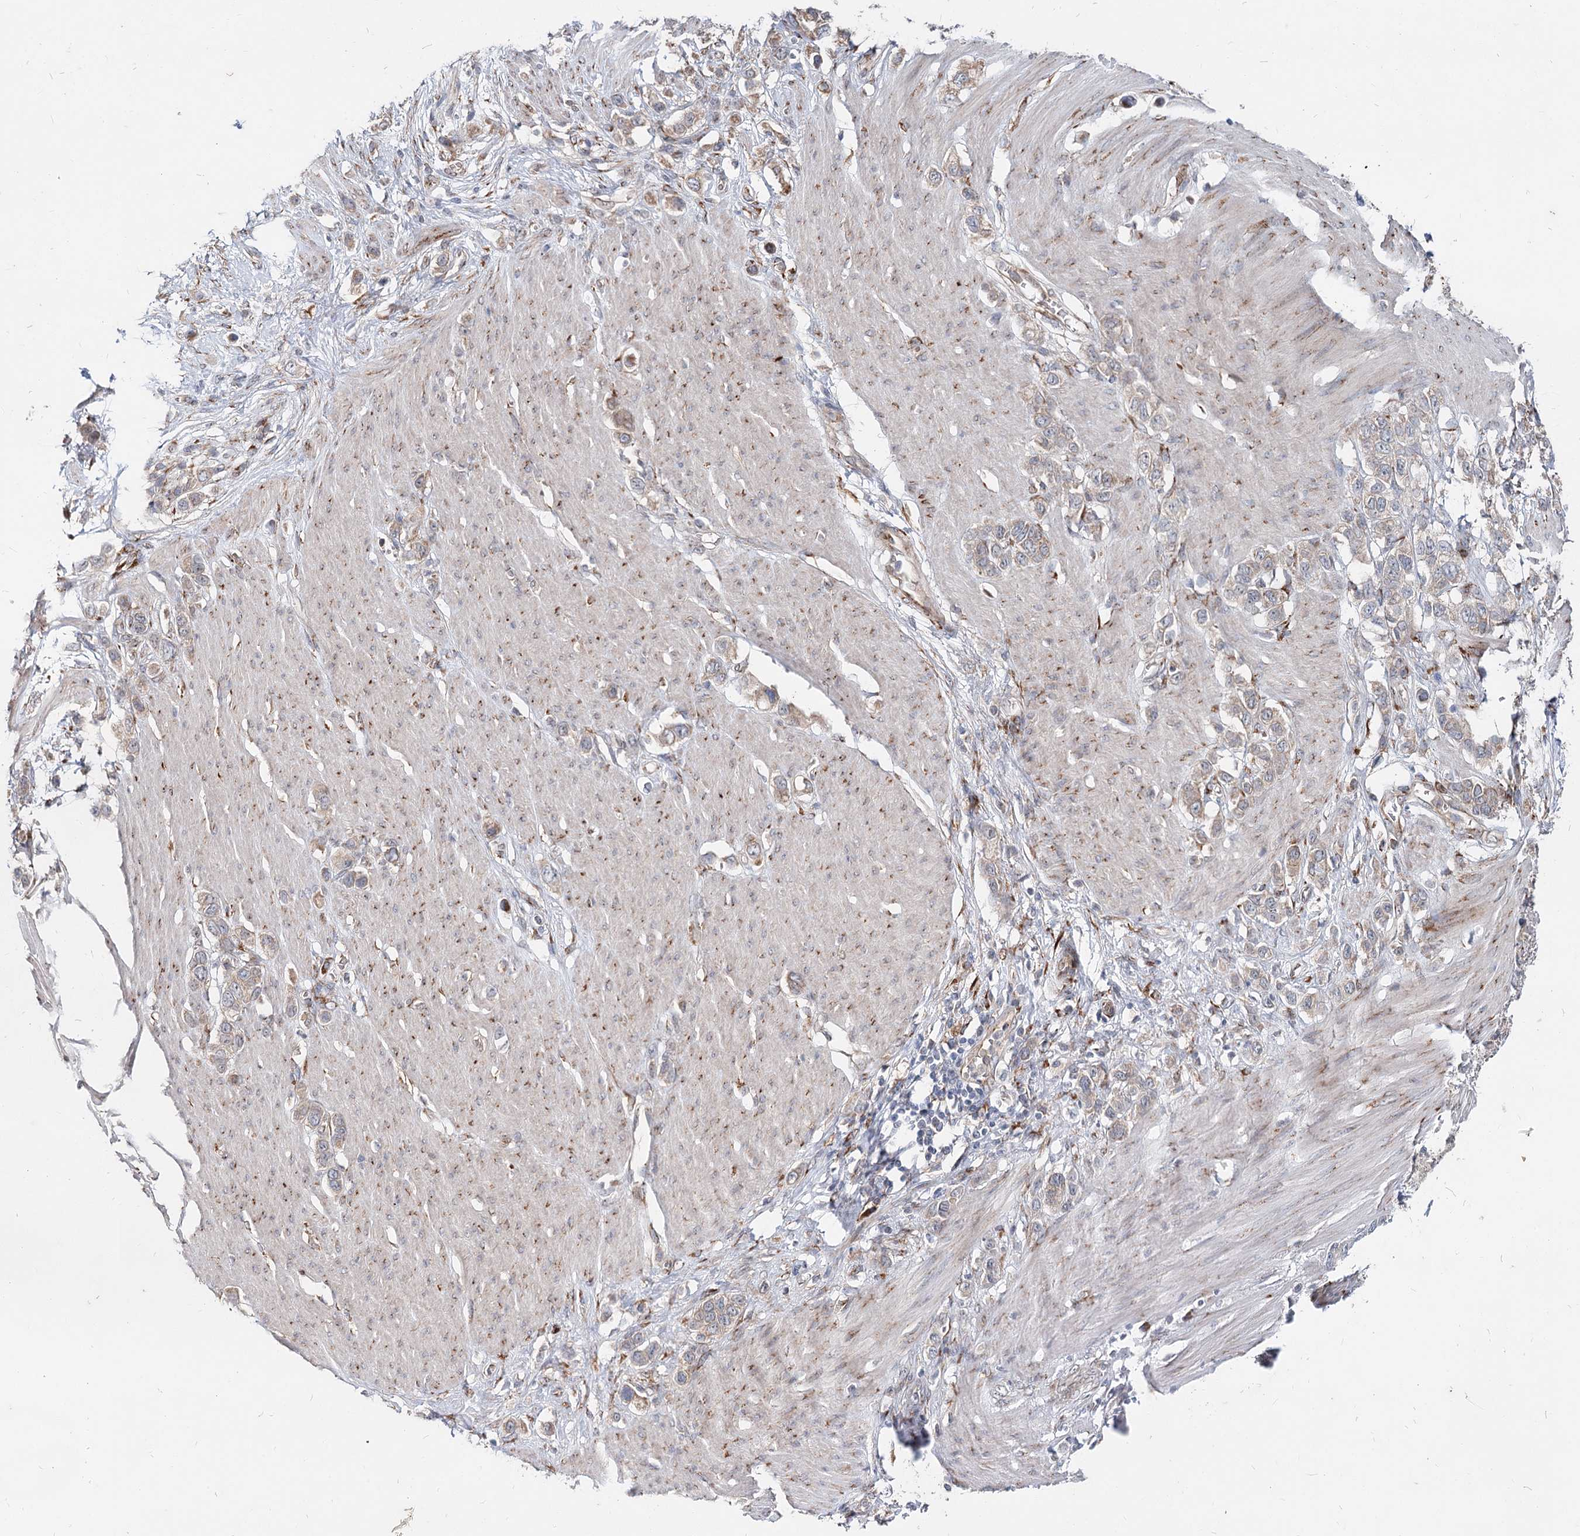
{"staining": {"intensity": "weak", "quantity": "25%-75%", "location": "cytoplasmic/membranous"}, "tissue": "stomach cancer", "cell_type": "Tumor cells", "image_type": "cancer", "snomed": [{"axis": "morphology", "description": "Adenocarcinoma, NOS"}, {"axis": "morphology", "description": "Adenocarcinoma, High grade"}, {"axis": "topography", "description": "Stomach, upper"}, {"axis": "topography", "description": "Stomach, lower"}], "caption": "Immunohistochemical staining of human stomach adenocarcinoma reveals weak cytoplasmic/membranous protein staining in approximately 25%-75% of tumor cells. (Brightfield microscopy of DAB IHC at high magnification).", "gene": "SPART", "patient": {"sex": "female", "age": 65}}